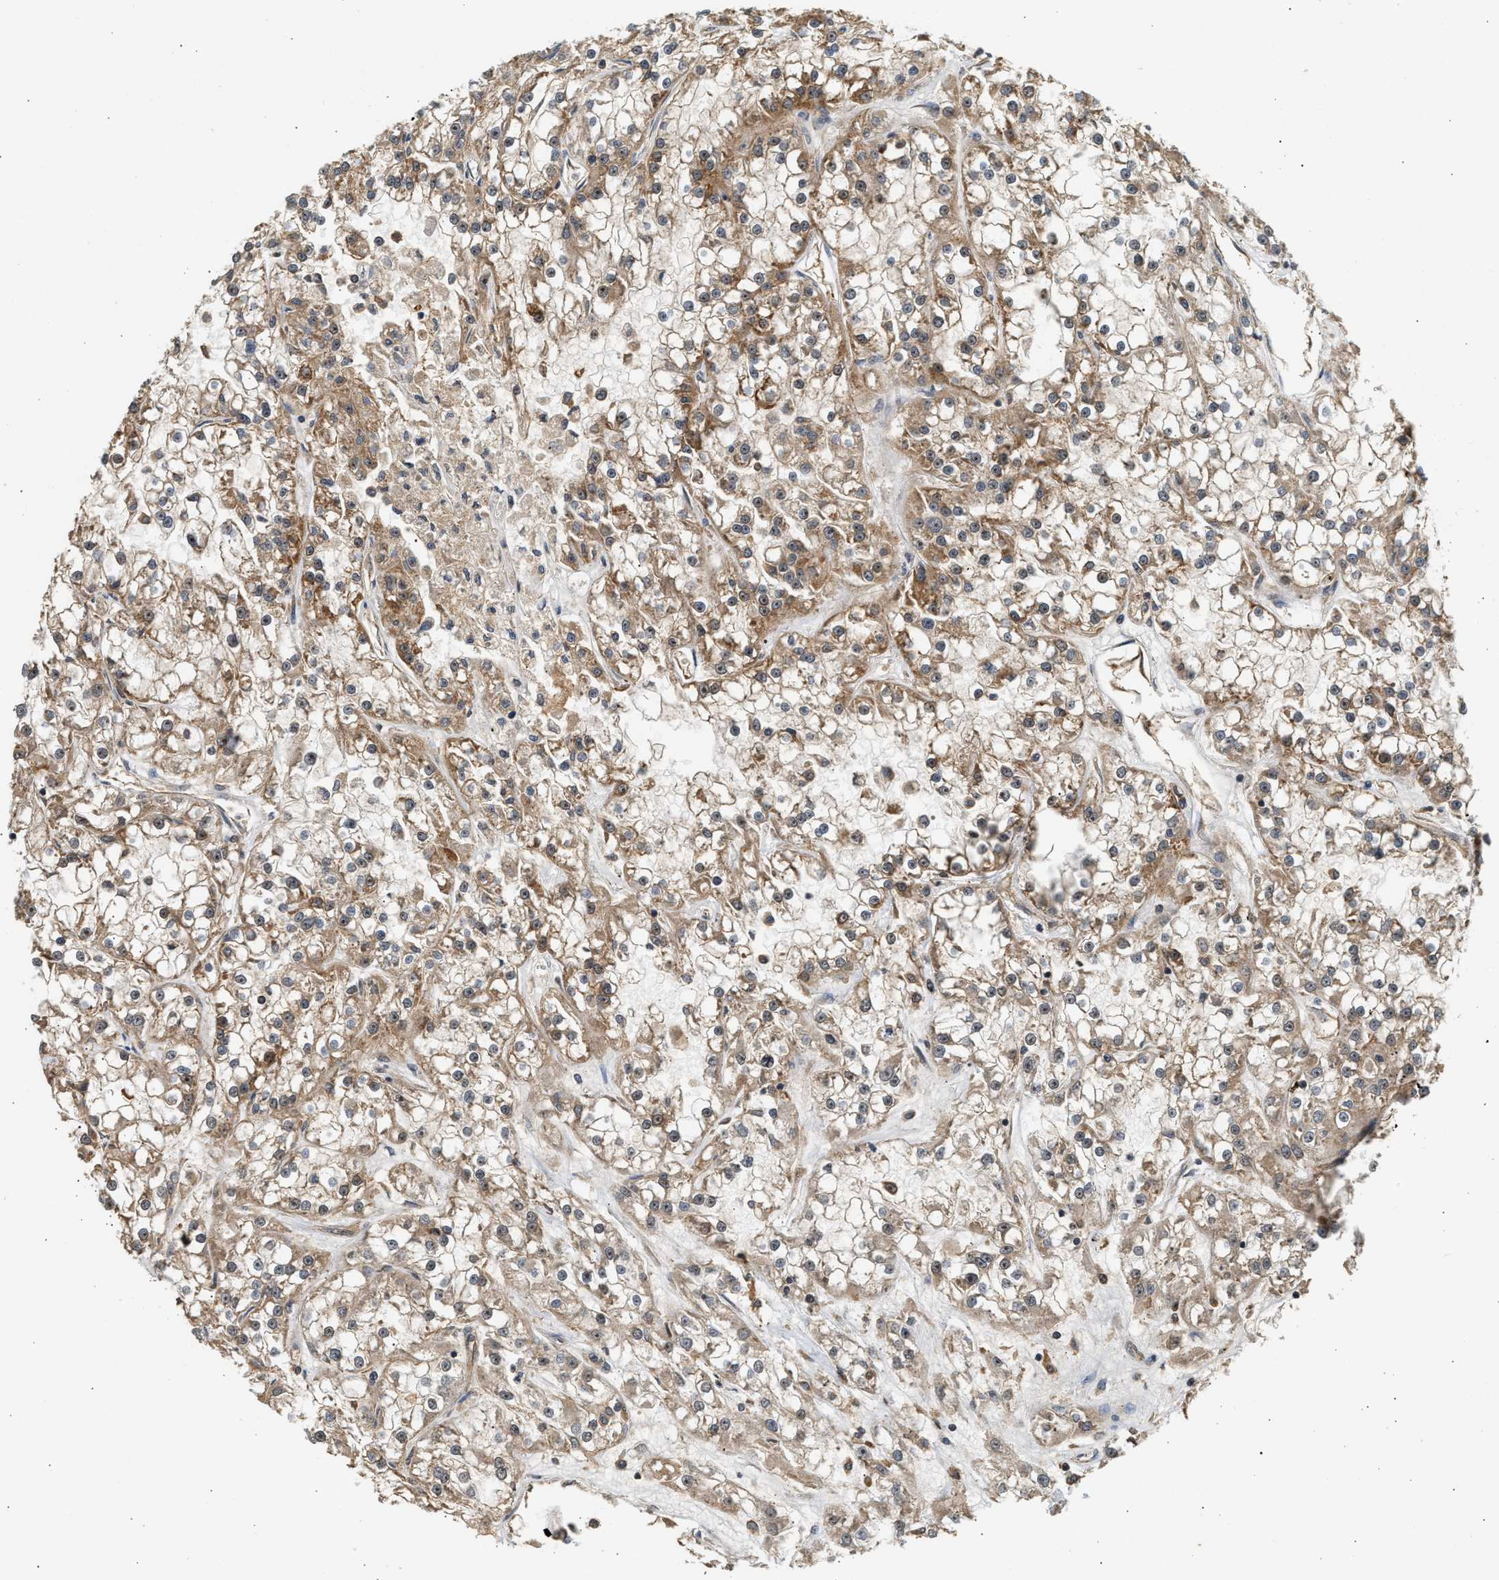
{"staining": {"intensity": "moderate", "quantity": ">75%", "location": "cytoplasmic/membranous"}, "tissue": "renal cancer", "cell_type": "Tumor cells", "image_type": "cancer", "snomed": [{"axis": "morphology", "description": "Adenocarcinoma, NOS"}, {"axis": "topography", "description": "Kidney"}], "caption": "Human renal cancer (adenocarcinoma) stained for a protein (brown) exhibits moderate cytoplasmic/membranous positive staining in about >75% of tumor cells.", "gene": "DUSP14", "patient": {"sex": "female", "age": 52}}